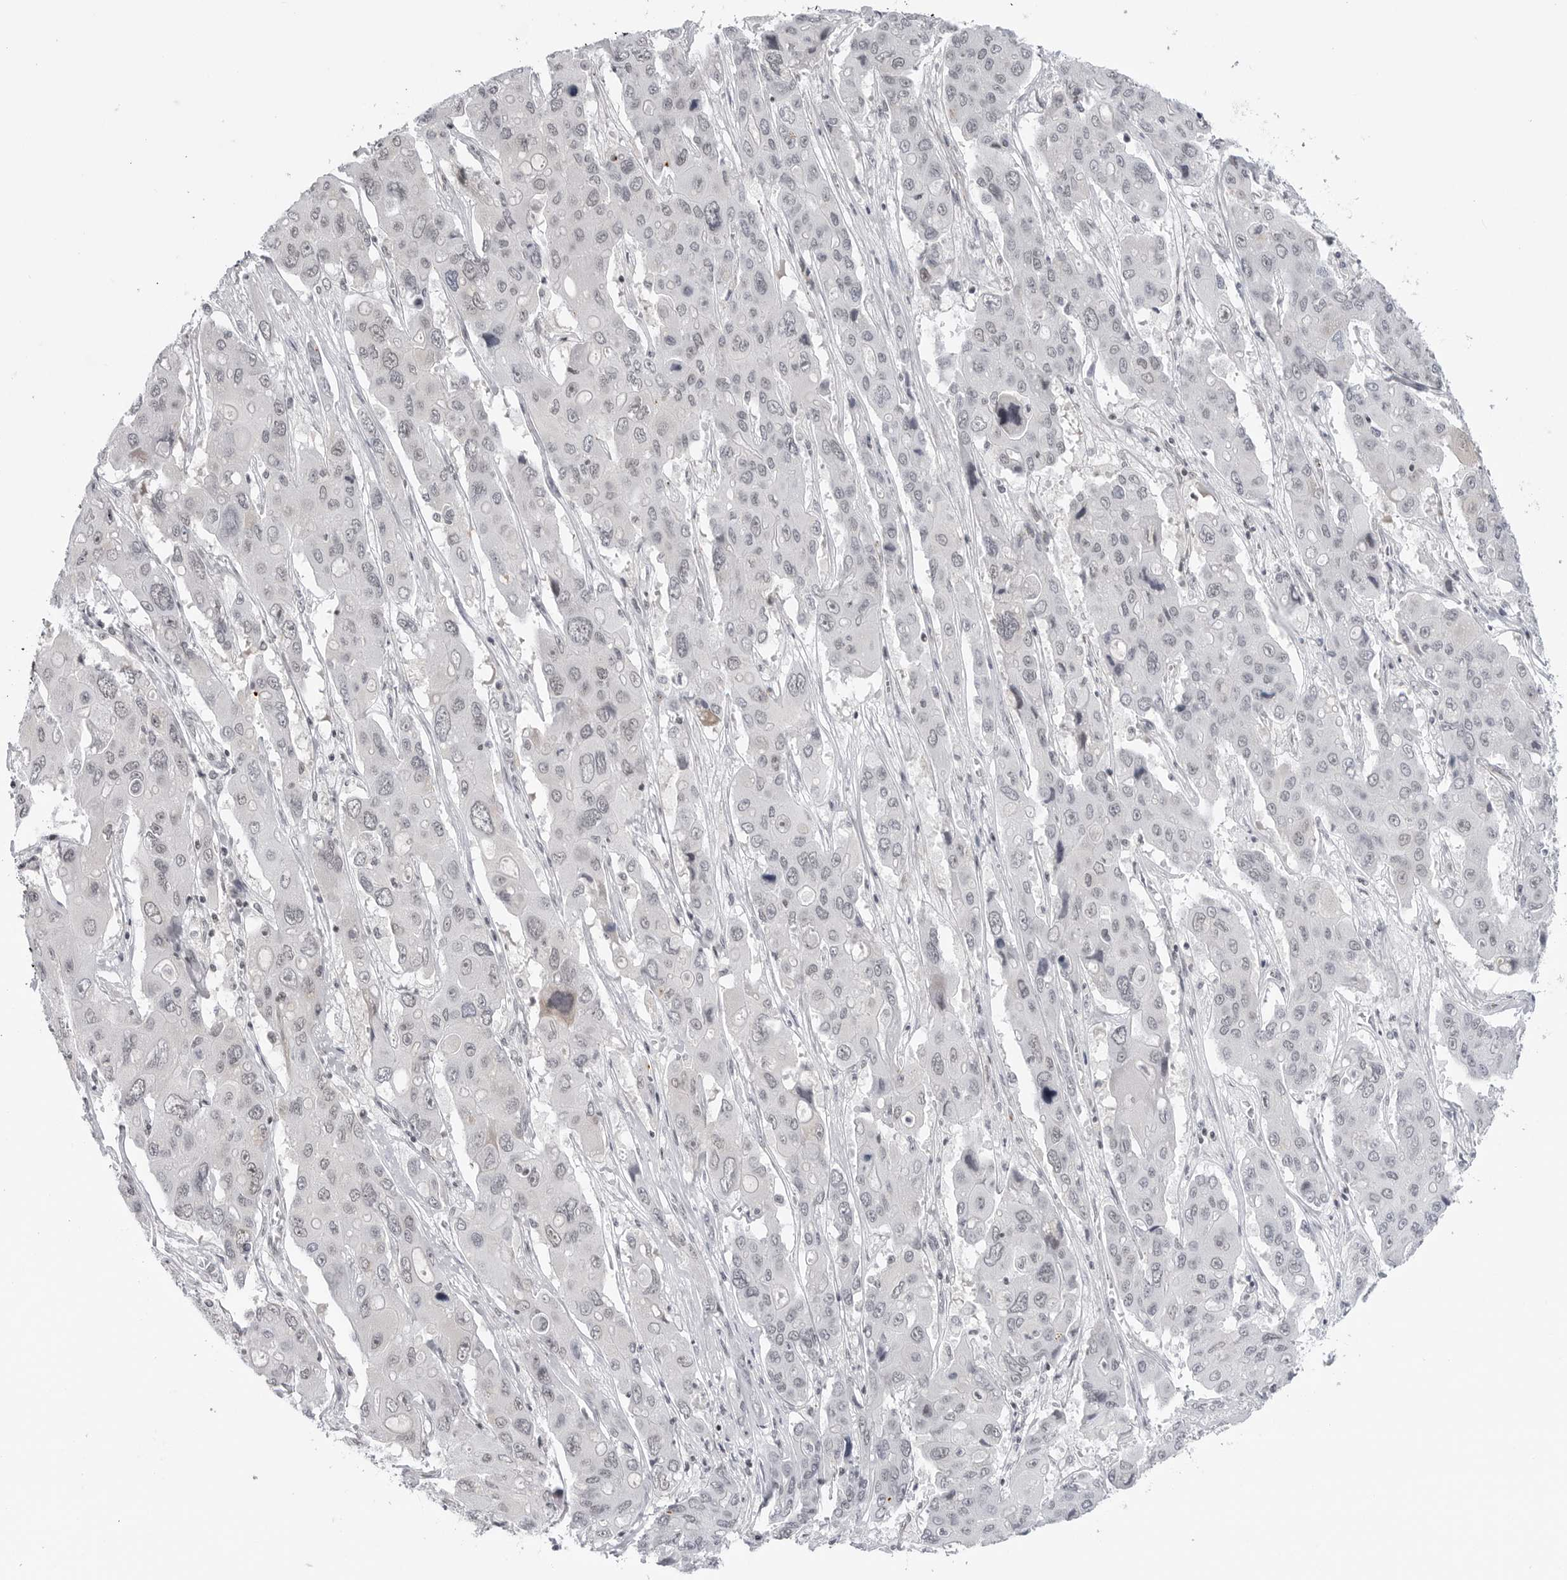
{"staining": {"intensity": "negative", "quantity": "none", "location": "none"}, "tissue": "liver cancer", "cell_type": "Tumor cells", "image_type": "cancer", "snomed": [{"axis": "morphology", "description": "Cholangiocarcinoma"}, {"axis": "topography", "description": "Liver"}], "caption": "A histopathology image of cholangiocarcinoma (liver) stained for a protein reveals no brown staining in tumor cells.", "gene": "TRIM66", "patient": {"sex": "male", "age": 67}}